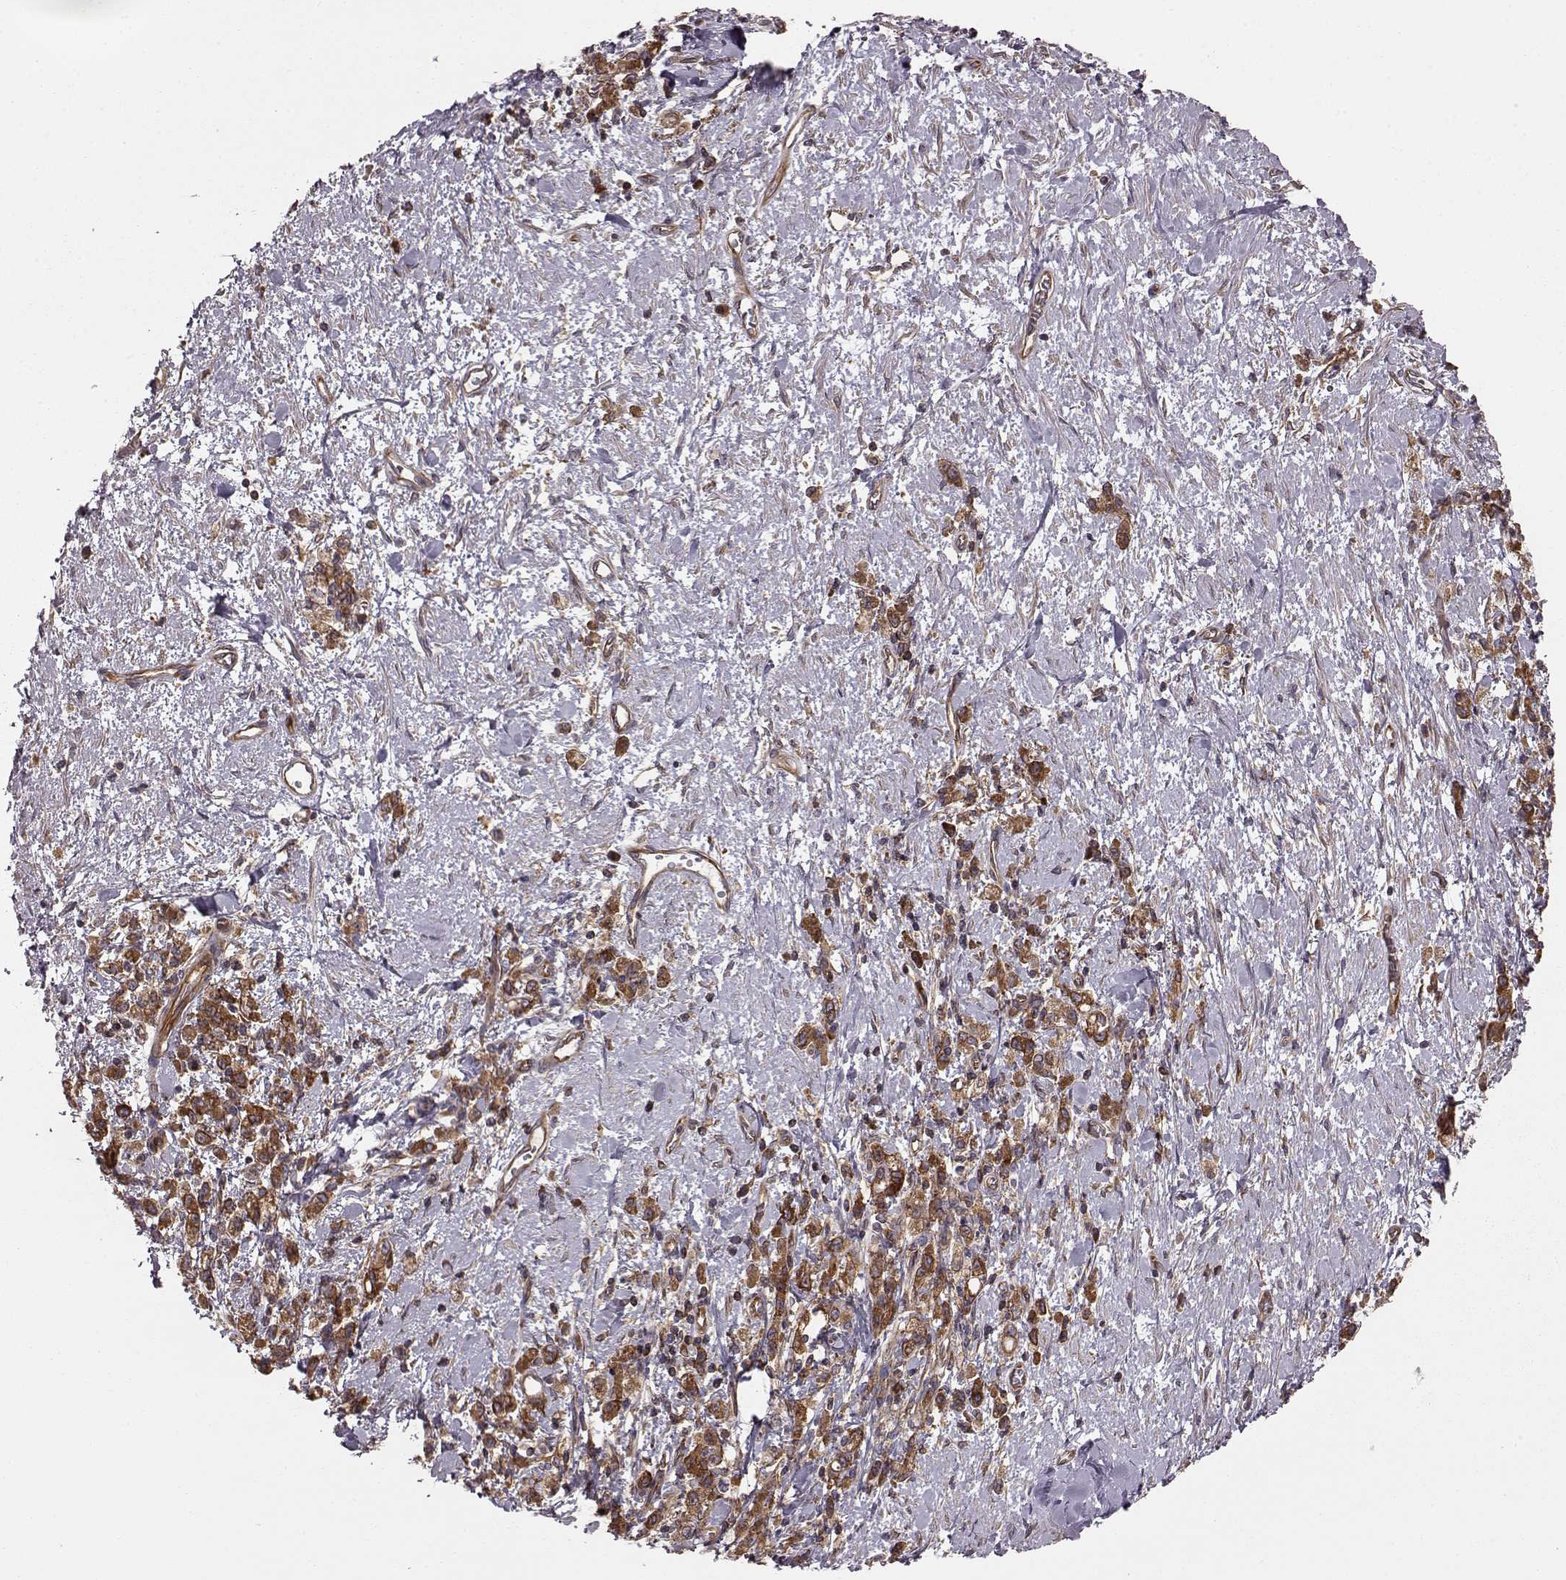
{"staining": {"intensity": "moderate", "quantity": "25%-75%", "location": "cytoplasmic/membranous"}, "tissue": "stomach cancer", "cell_type": "Tumor cells", "image_type": "cancer", "snomed": [{"axis": "morphology", "description": "Adenocarcinoma, NOS"}, {"axis": "topography", "description": "Stomach"}], "caption": "Protein expression analysis of human stomach adenocarcinoma reveals moderate cytoplasmic/membranous staining in approximately 25%-75% of tumor cells.", "gene": "RABGAP1", "patient": {"sex": "male", "age": 77}}